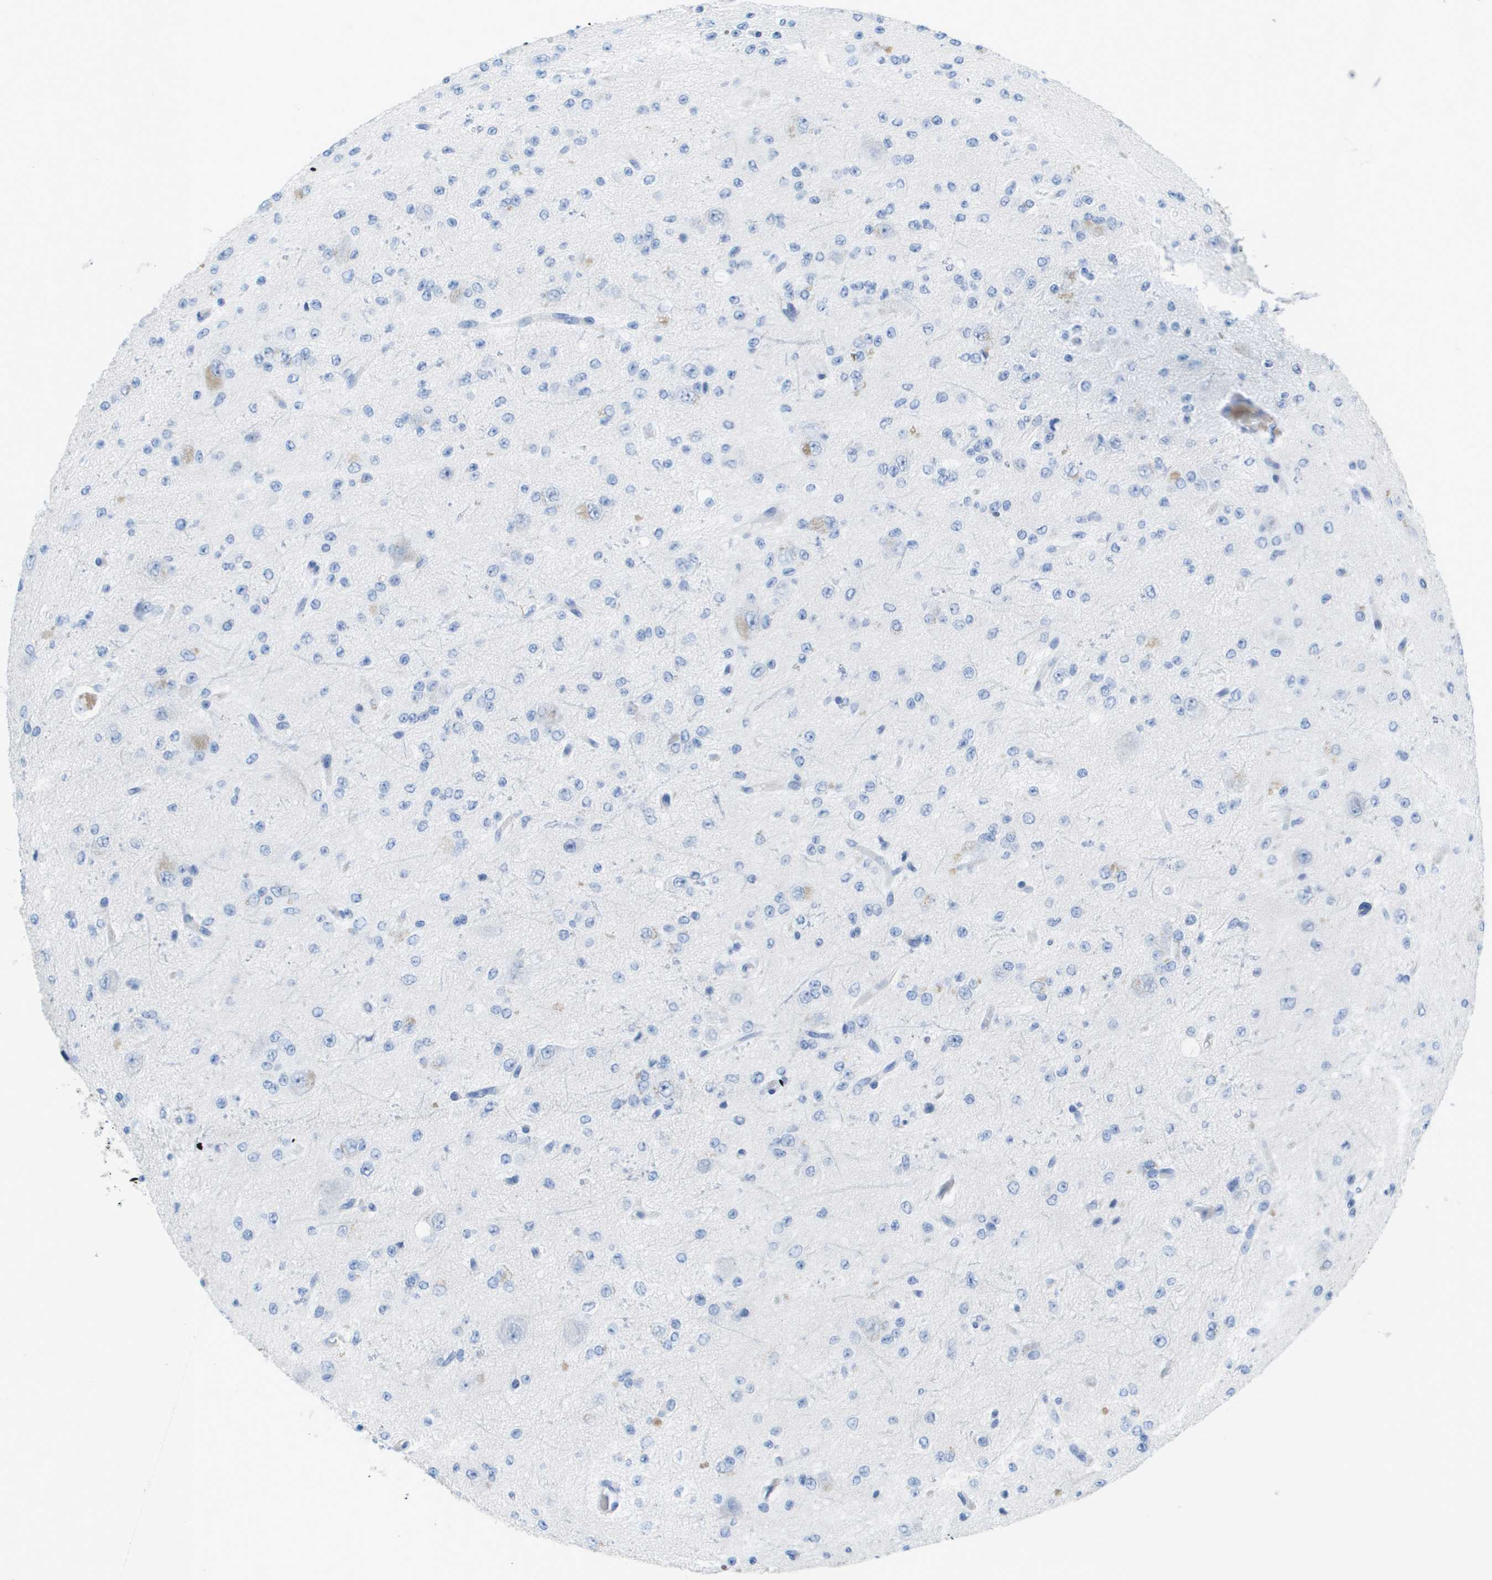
{"staining": {"intensity": "negative", "quantity": "none", "location": "none"}, "tissue": "glioma", "cell_type": "Tumor cells", "image_type": "cancer", "snomed": [{"axis": "morphology", "description": "Glioma, malignant, High grade"}, {"axis": "topography", "description": "pancreas cauda"}], "caption": "Immunohistochemistry (IHC) photomicrograph of human malignant glioma (high-grade) stained for a protein (brown), which demonstrates no expression in tumor cells.", "gene": "GPR18", "patient": {"sex": "male", "age": 60}}